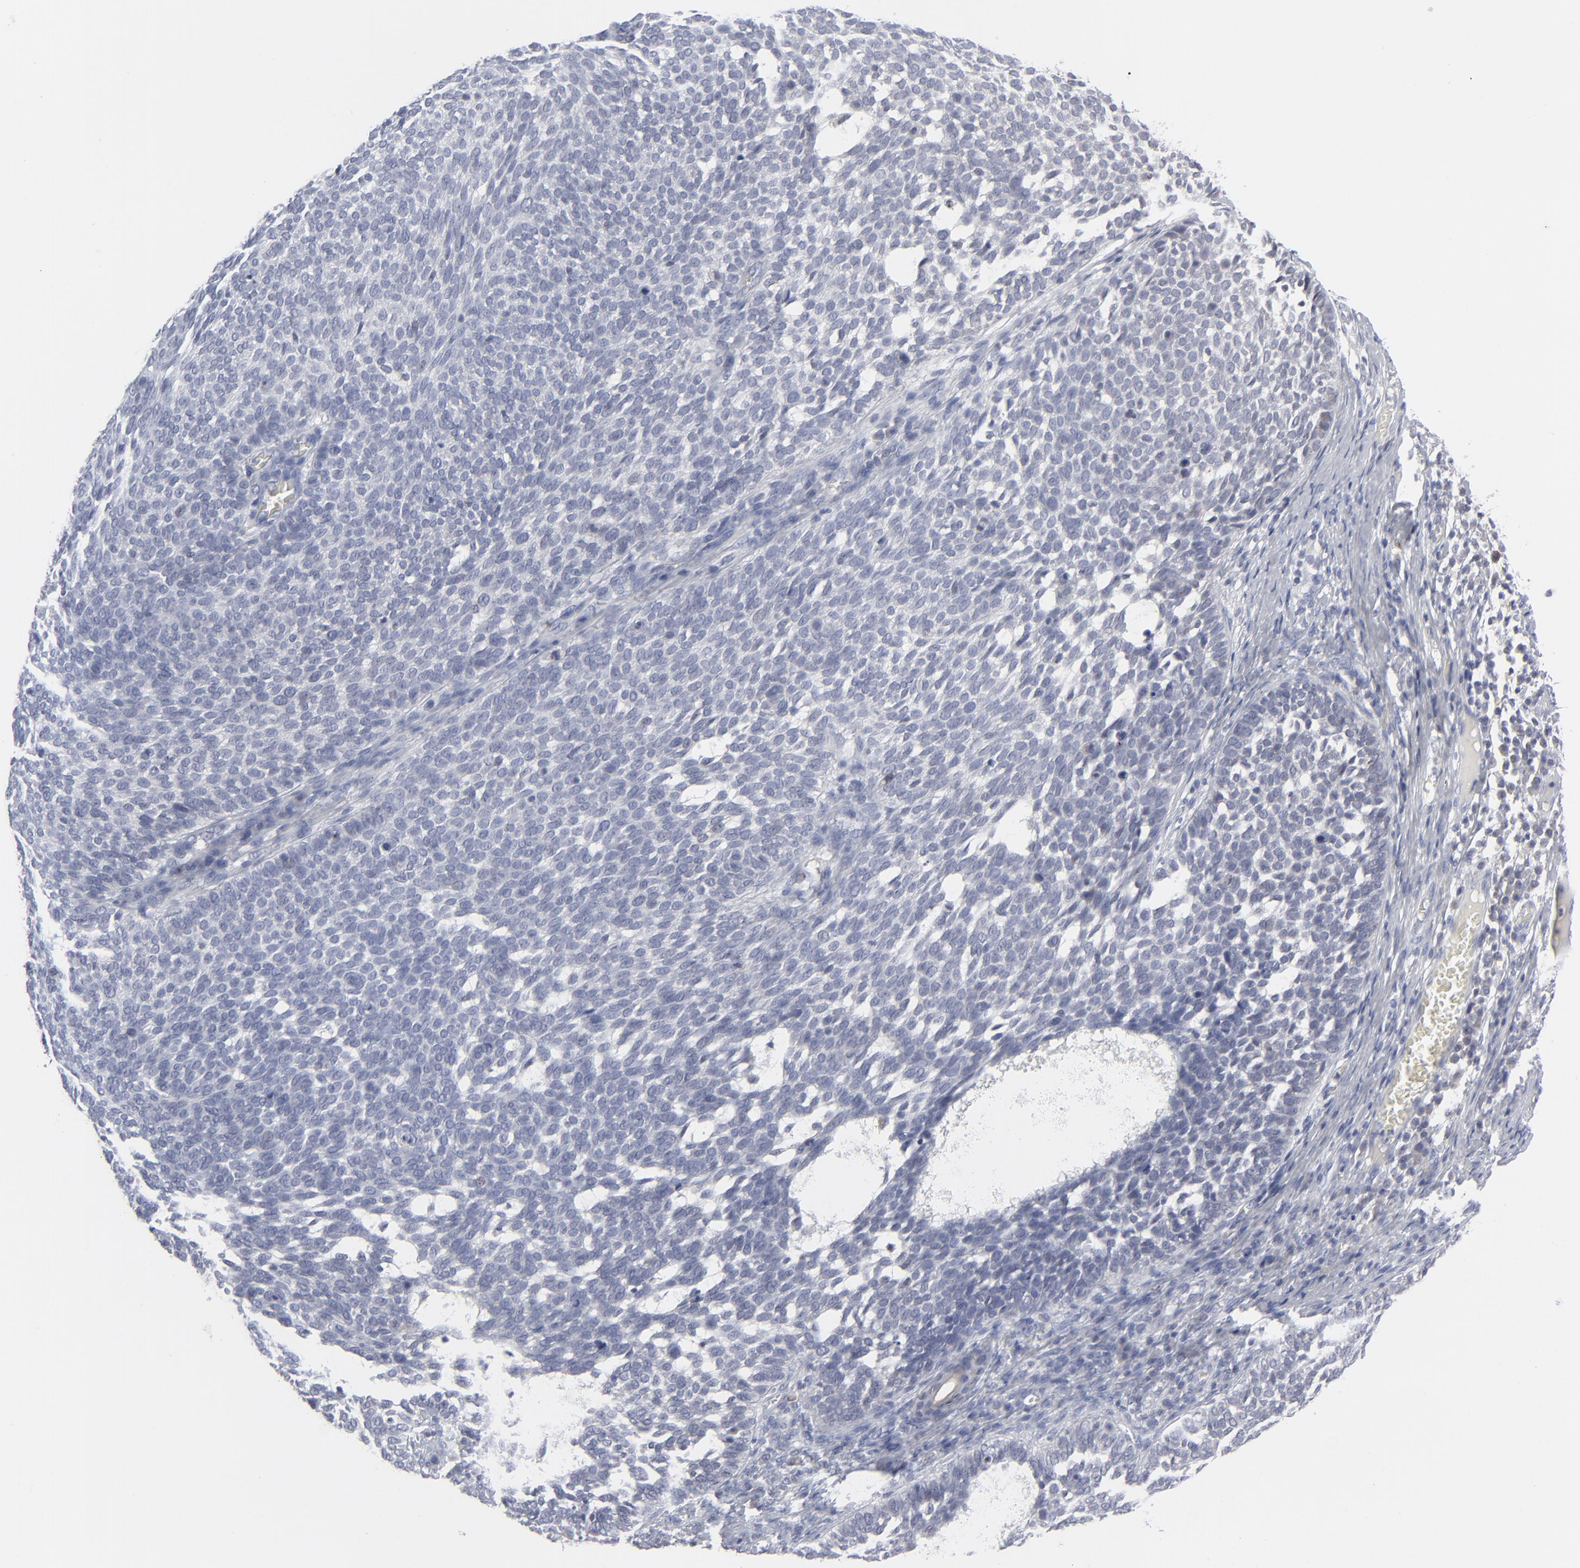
{"staining": {"intensity": "negative", "quantity": "none", "location": "none"}, "tissue": "skin cancer", "cell_type": "Tumor cells", "image_type": "cancer", "snomed": [{"axis": "morphology", "description": "Basal cell carcinoma"}, {"axis": "topography", "description": "Skin"}], "caption": "Tumor cells are negative for protein expression in human basal cell carcinoma (skin).", "gene": "NUP88", "patient": {"sex": "male", "age": 63}}